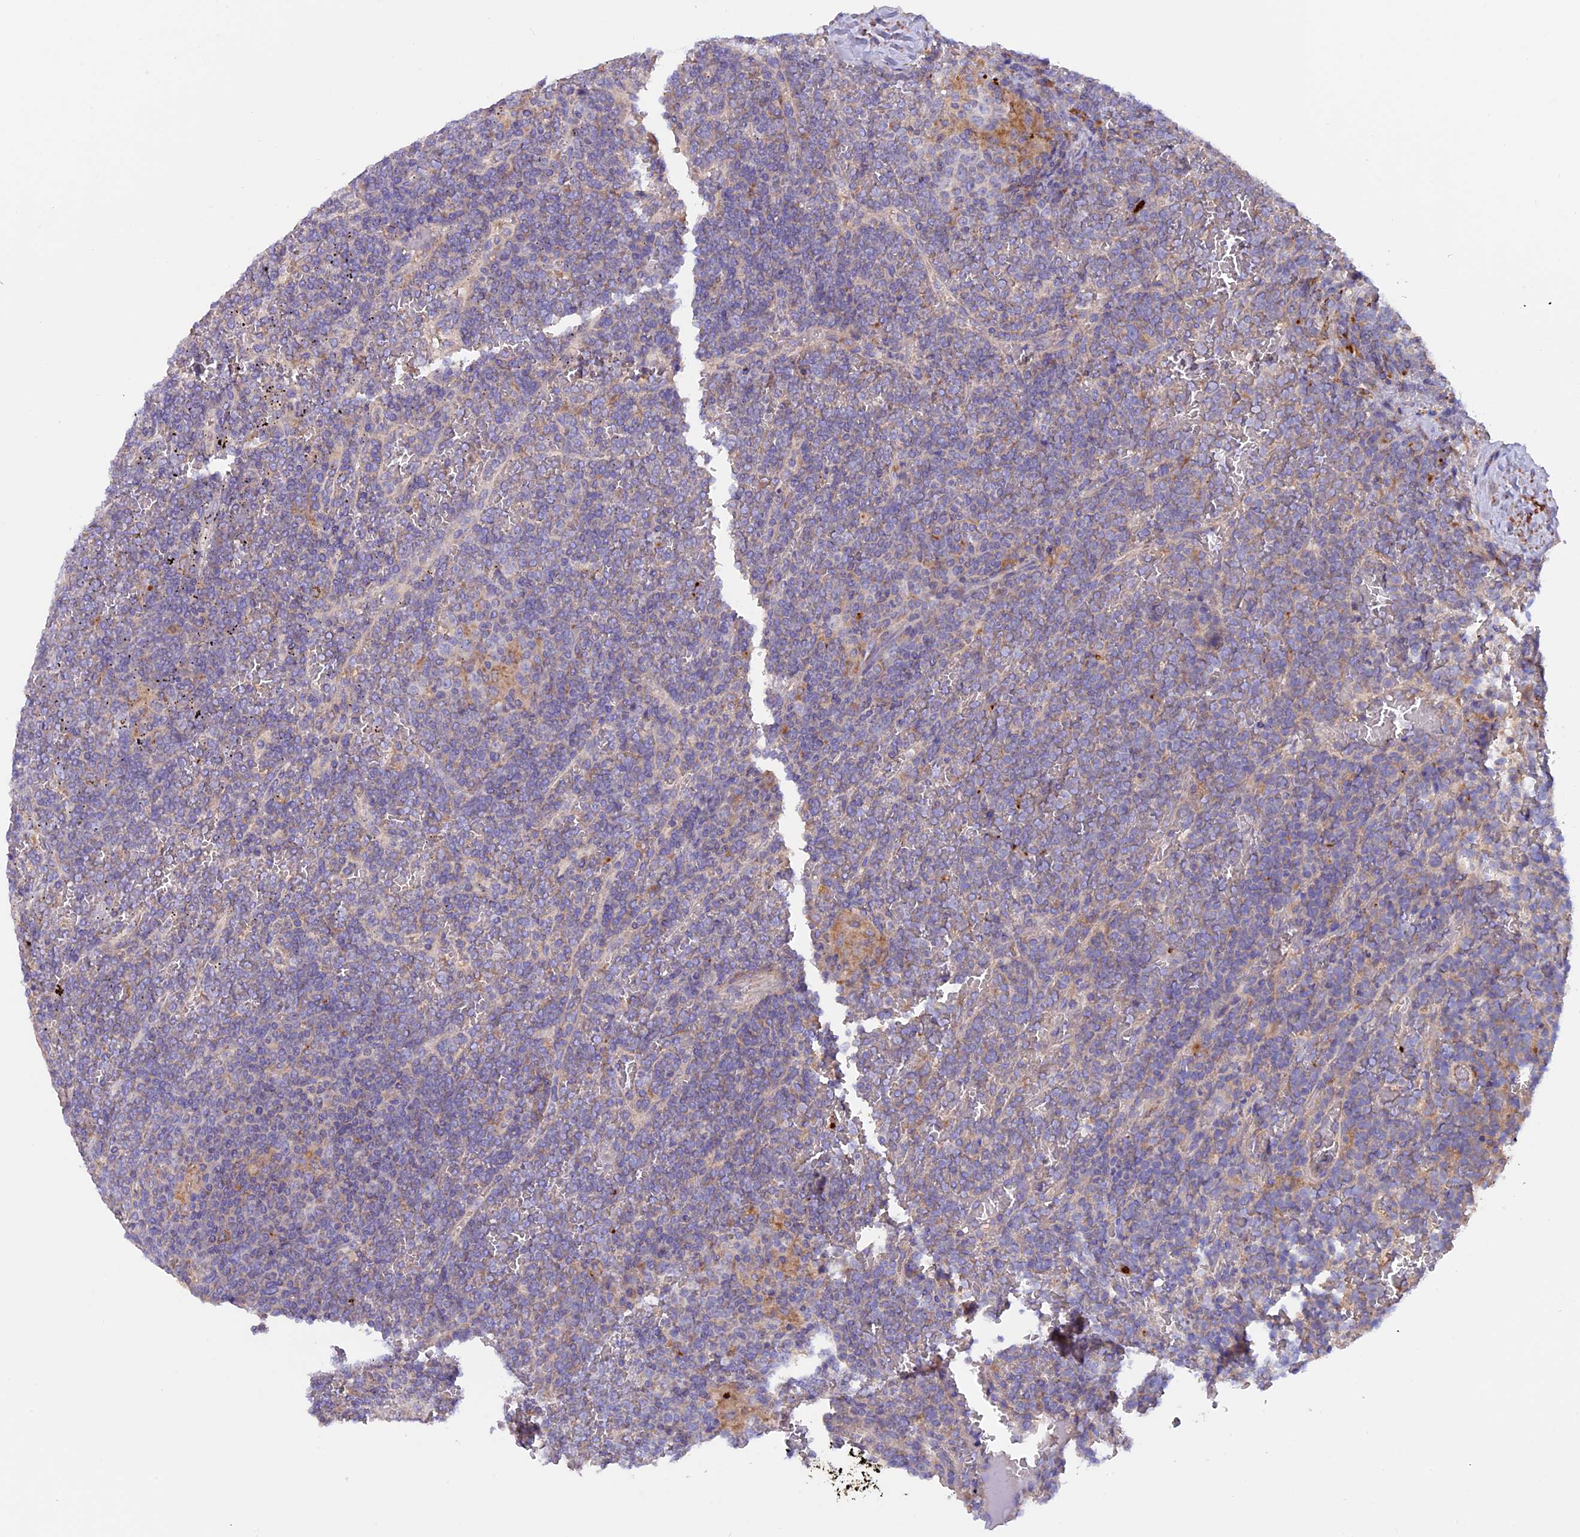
{"staining": {"intensity": "negative", "quantity": "none", "location": "none"}, "tissue": "lymphoma", "cell_type": "Tumor cells", "image_type": "cancer", "snomed": [{"axis": "morphology", "description": "Malignant lymphoma, non-Hodgkin's type, Low grade"}, {"axis": "topography", "description": "Spleen"}], "caption": "High magnification brightfield microscopy of lymphoma stained with DAB (3,3'-diaminobenzidine) (brown) and counterstained with hematoxylin (blue): tumor cells show no significant staining.", "gene": "PTPN9", "patient": {"sex": "female", "age": 19}}